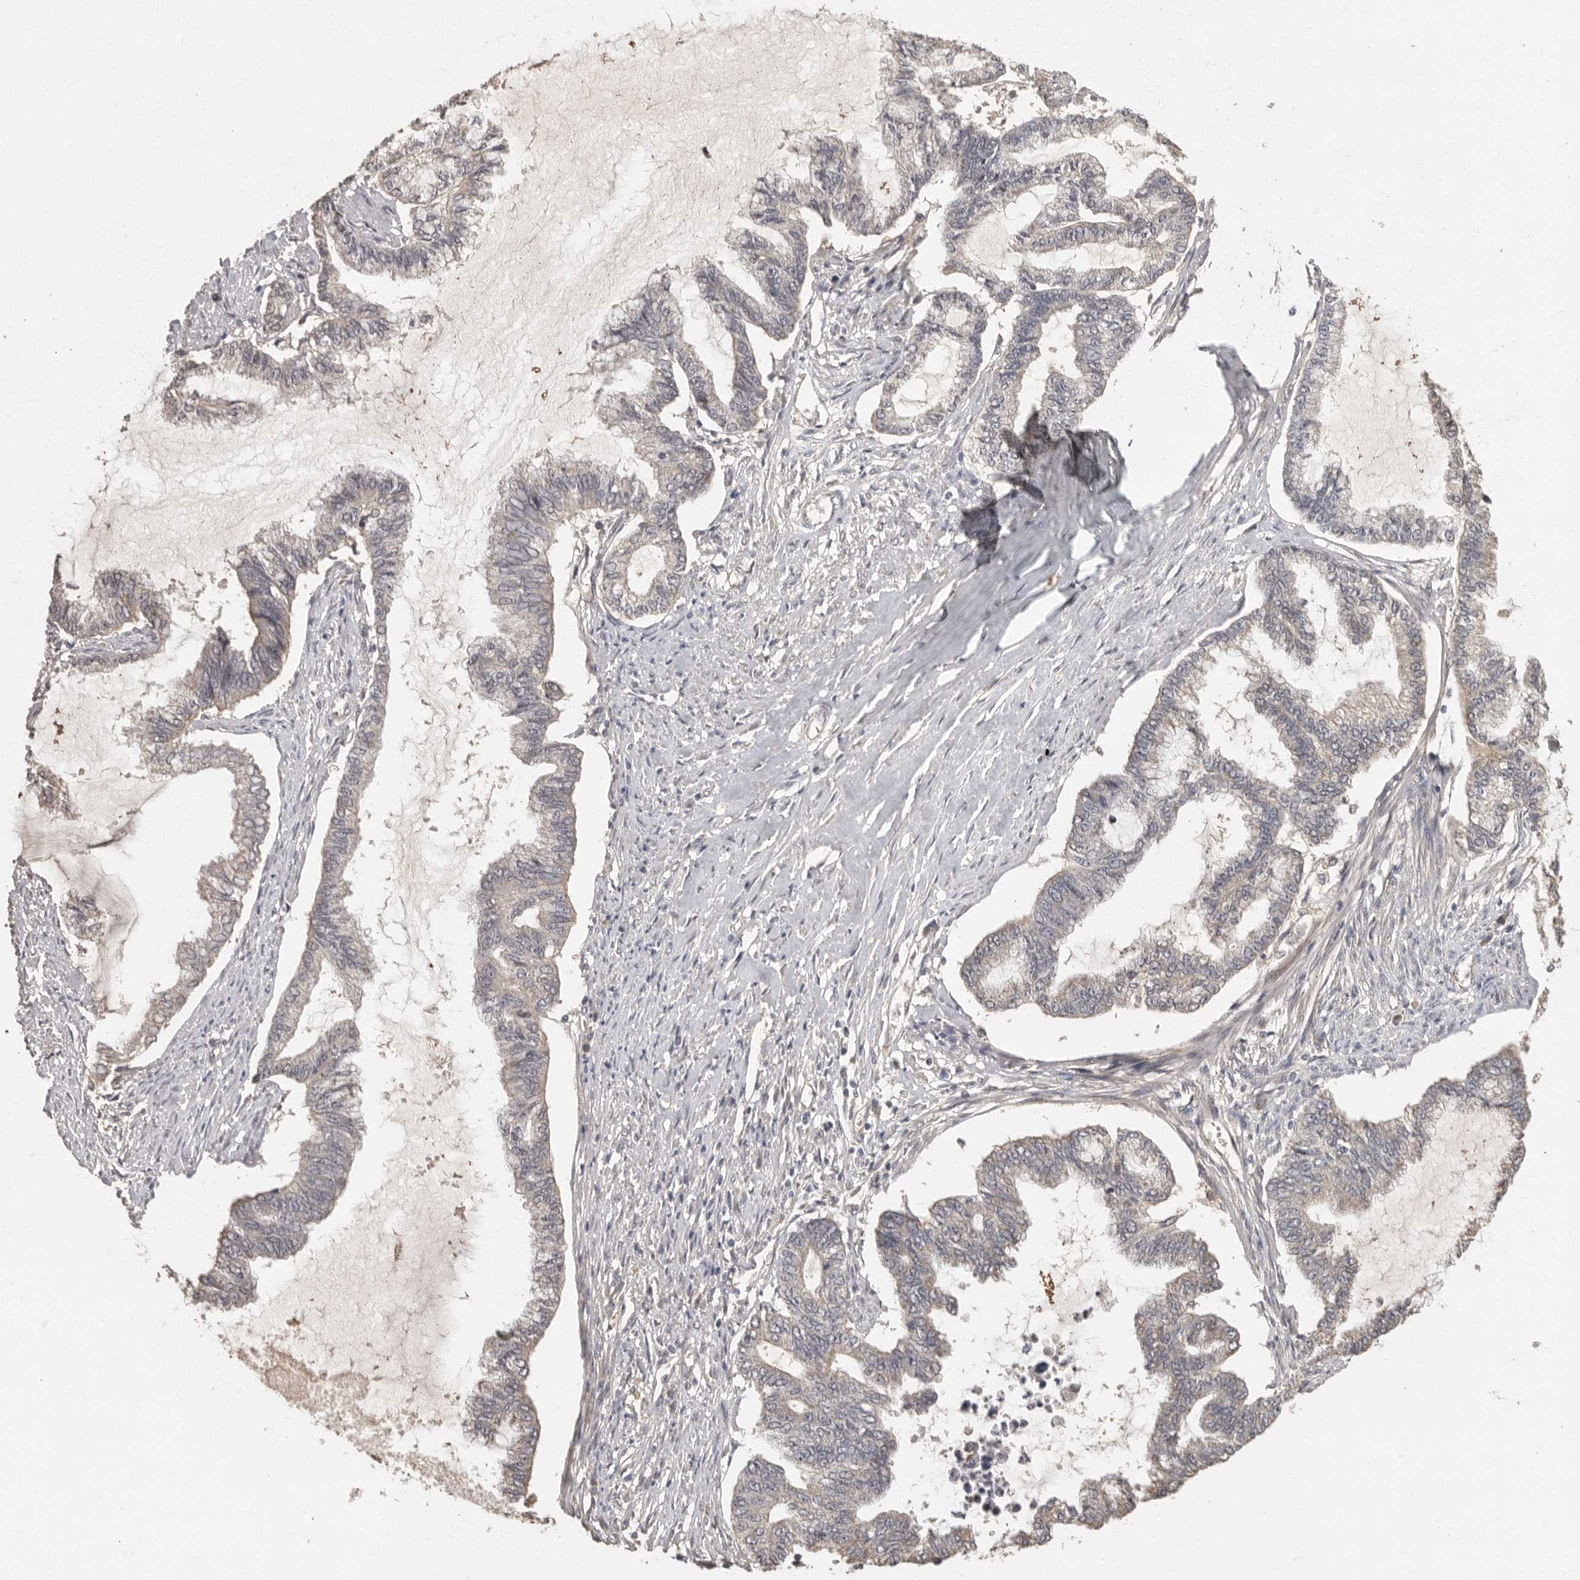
{"staining": {"intensity": "weak", "quantity": "<25%", "location": "cytoplasmic/membranous"}, "tissue": "endometrial cancer", "cell_type": "Tumor cells", "image_type": "cancer", "snomed": [{"axis": "morphology", "description": "Adenocarcinoma, NOS"}, {"axis": "topography", "description": "Endometrium"}], "caption": "The immunohistochemistry photomicrograph has no significant positivity in tumor cells of endometrial cancer (adenocarcinoma) tissue. (Brightfield microscopy of DAB immunohistochemistry (IHC) at high magnification).", "gene": "BAIAP2", "patient": {"sex": "female", "age": 86}}